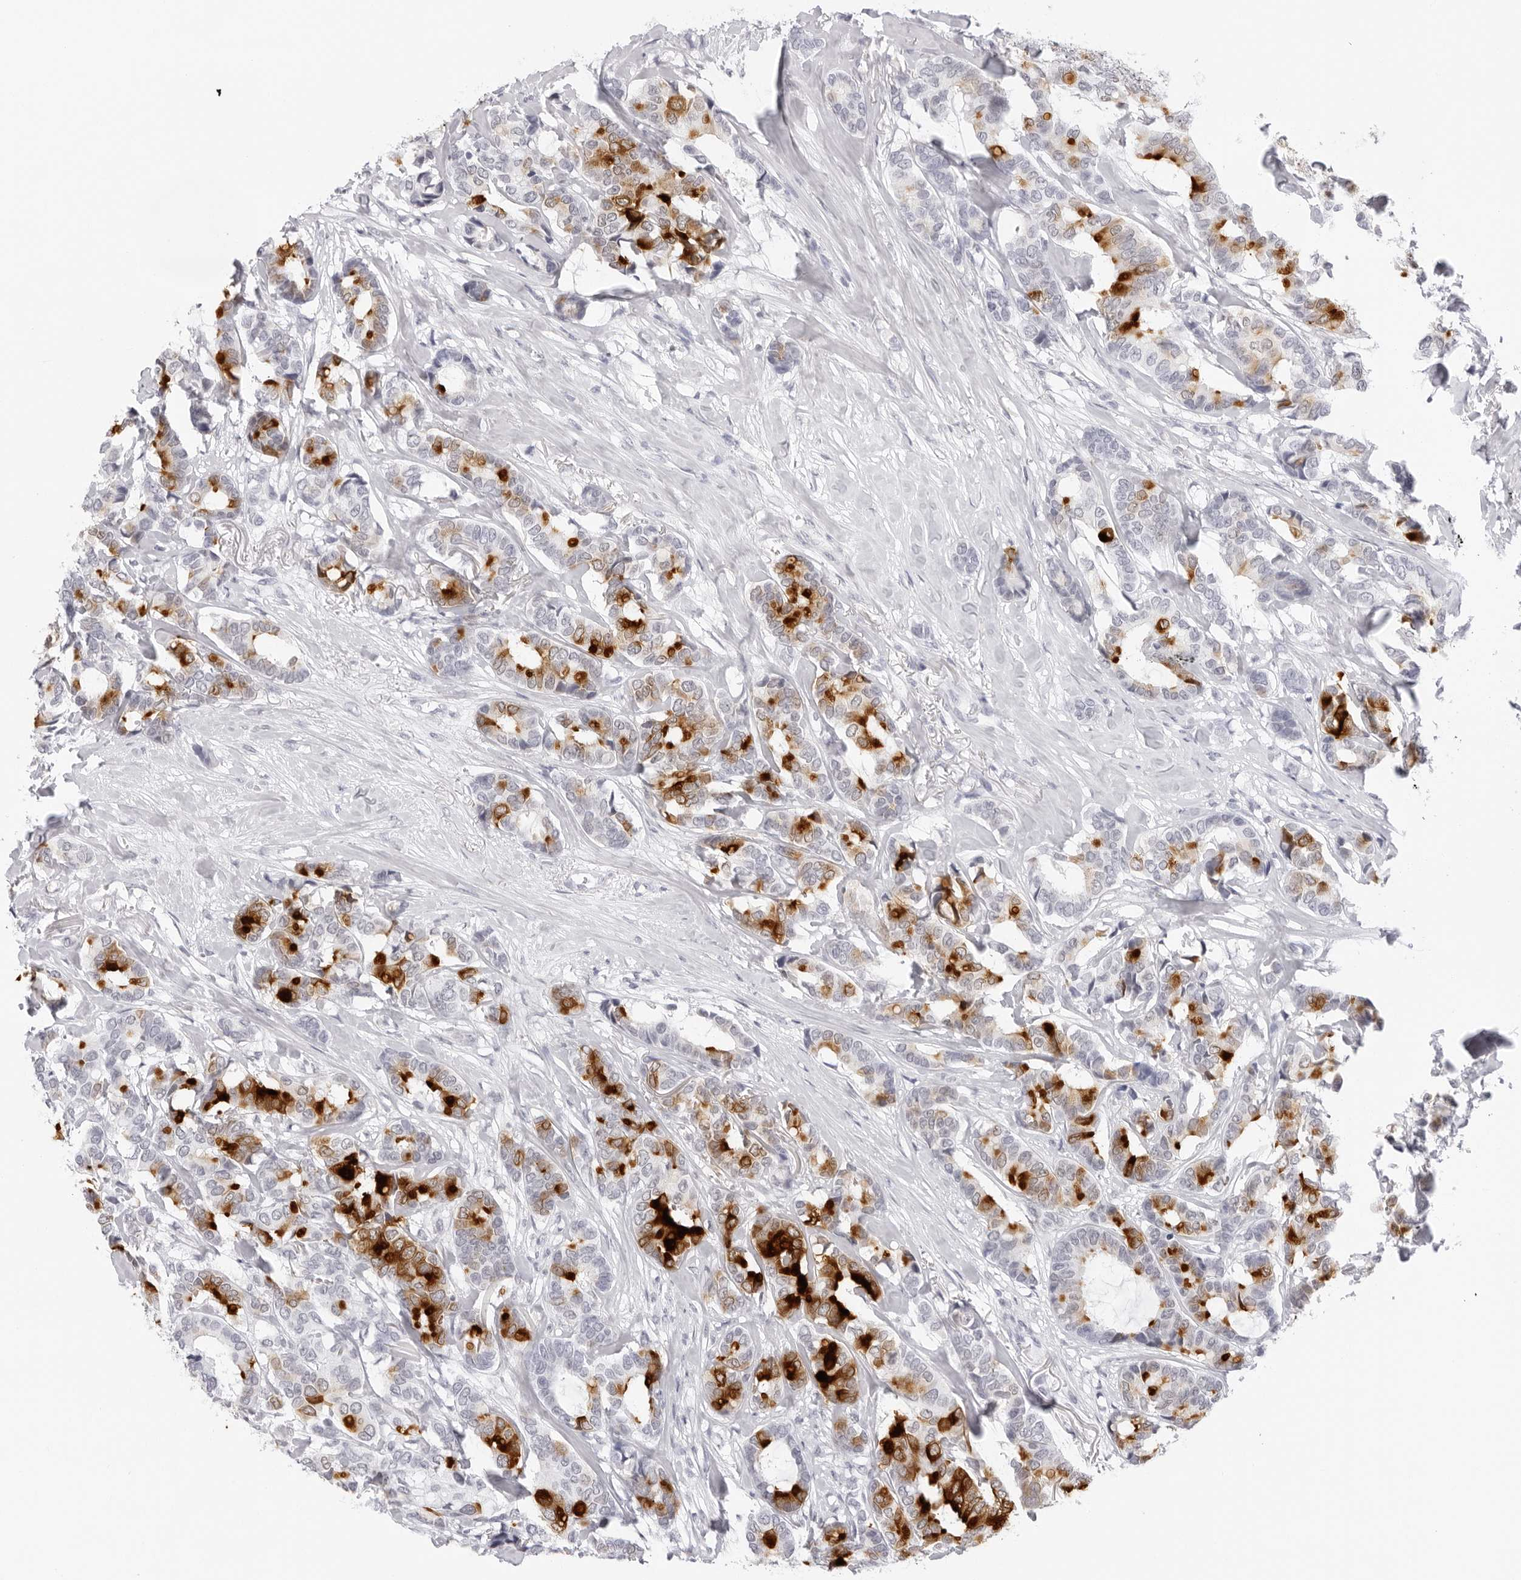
{"staining": {"intensity": "strong", "quantity": "<25%", "location": "cytoplasmic/membranous"}, "tissue": "breast cancer", "cell_type": "Tumor cells", "image_type": "cancer", "snomed": [{"axis": "morphology", "description": "Duct carcinoma"}, {"axis": "topography", "description": "Breast"}], "caption": "Human infiltrating ductal carcinoma (breast) stained with a protein marker shows strong staining in tumor cells.", "gene": "CST5", "patient": {"sex": "female", "age": 87}}